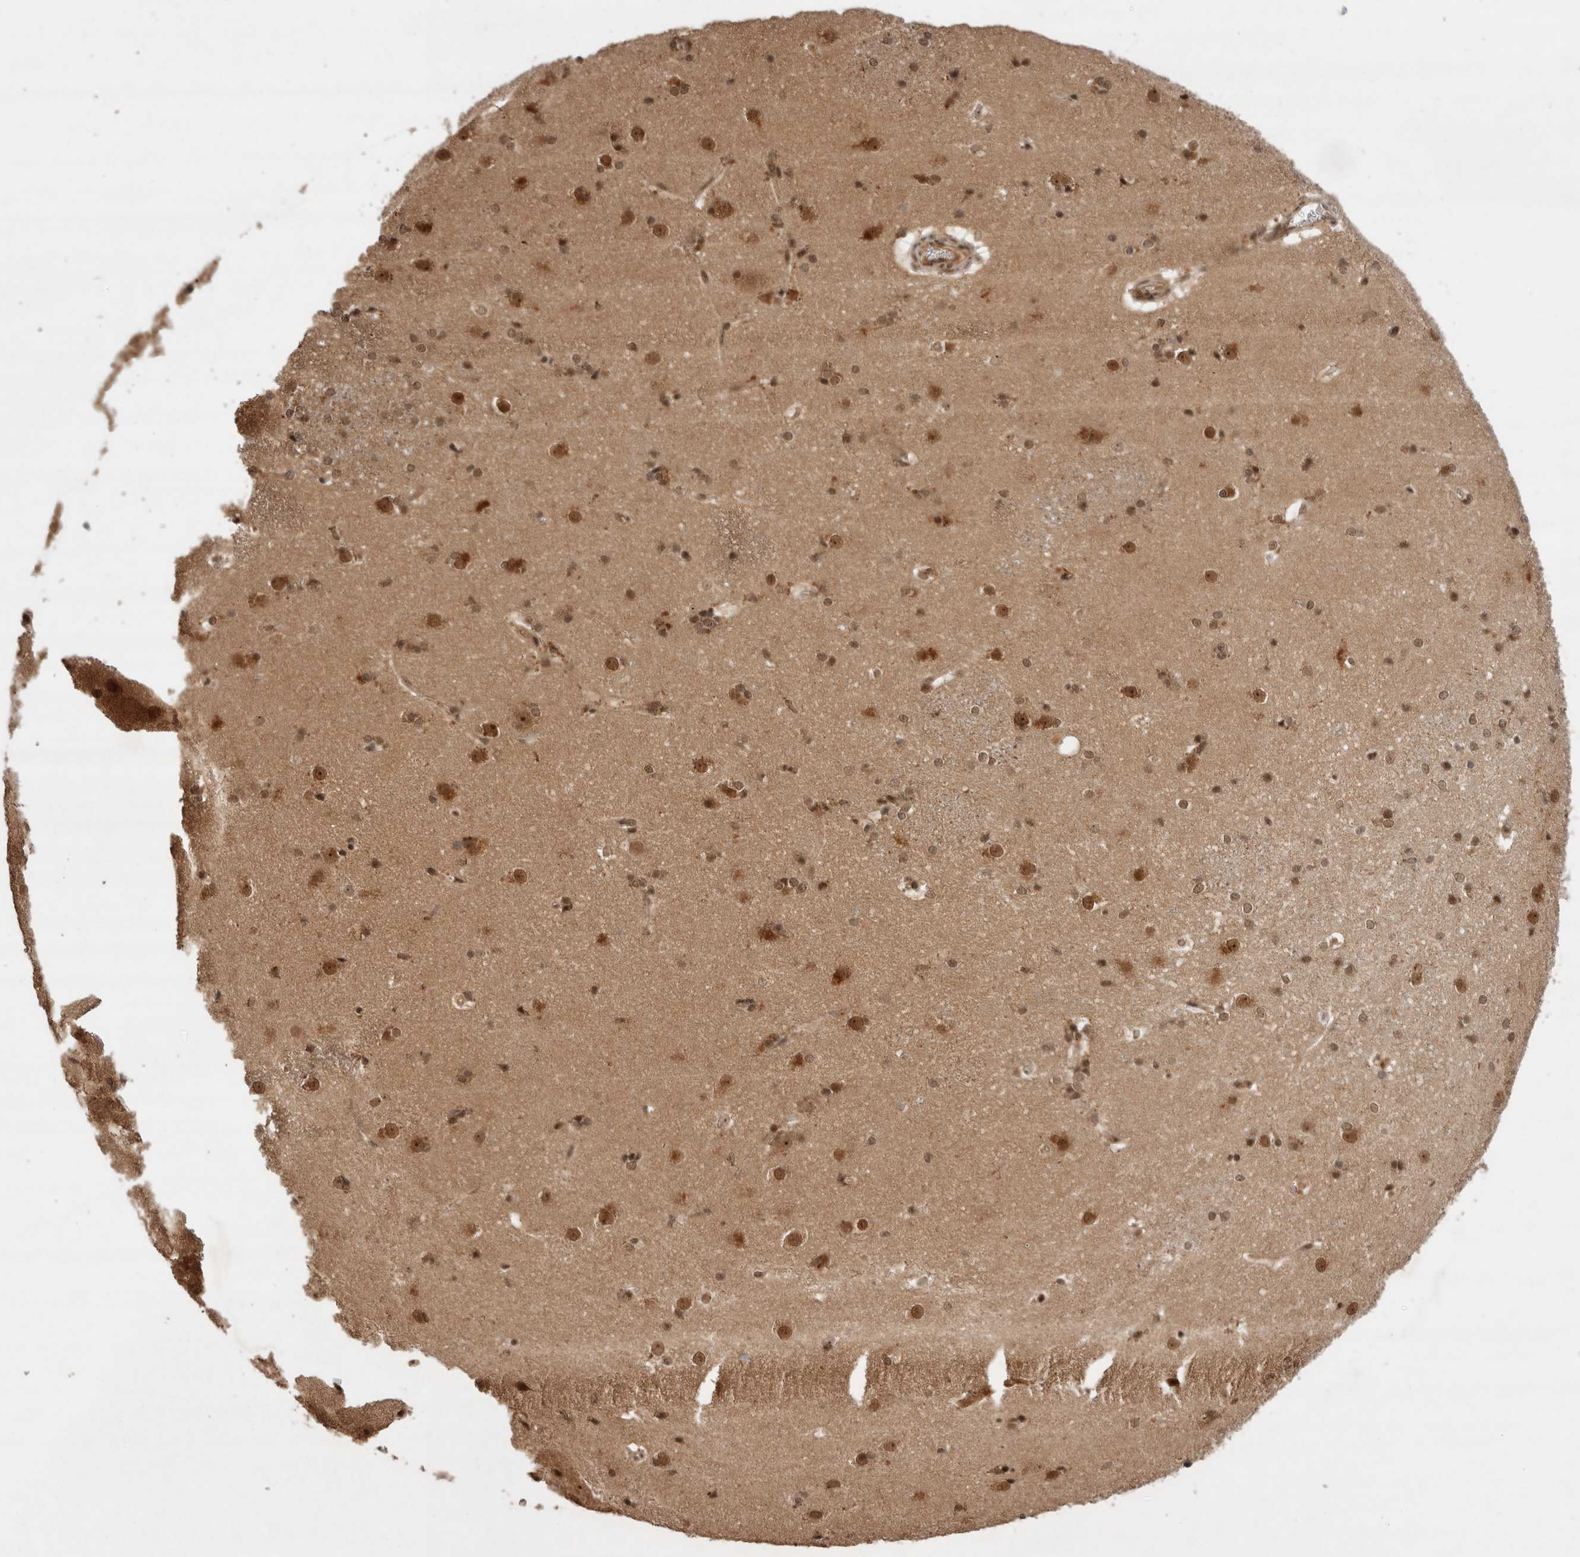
{"staining": {"intensity": "weak", "quantity": ">75%", "location": "nuclear"}, "tissue": "caudate", "cell_type": "Glial cells", "image_type": "normal", "snomed": [{"axis": "morphology", "description": "Normal tissue, NOS"}, {"axis": "topography", "description": "Lateral ventricle wall"}], "caption": "Glial cells reveal low levels of weak nuclear positivity in approximately >75% of cells in normal caudate.", "gene": "MPHOSPH6", "patient": {"sex": "female", "age": 19}}